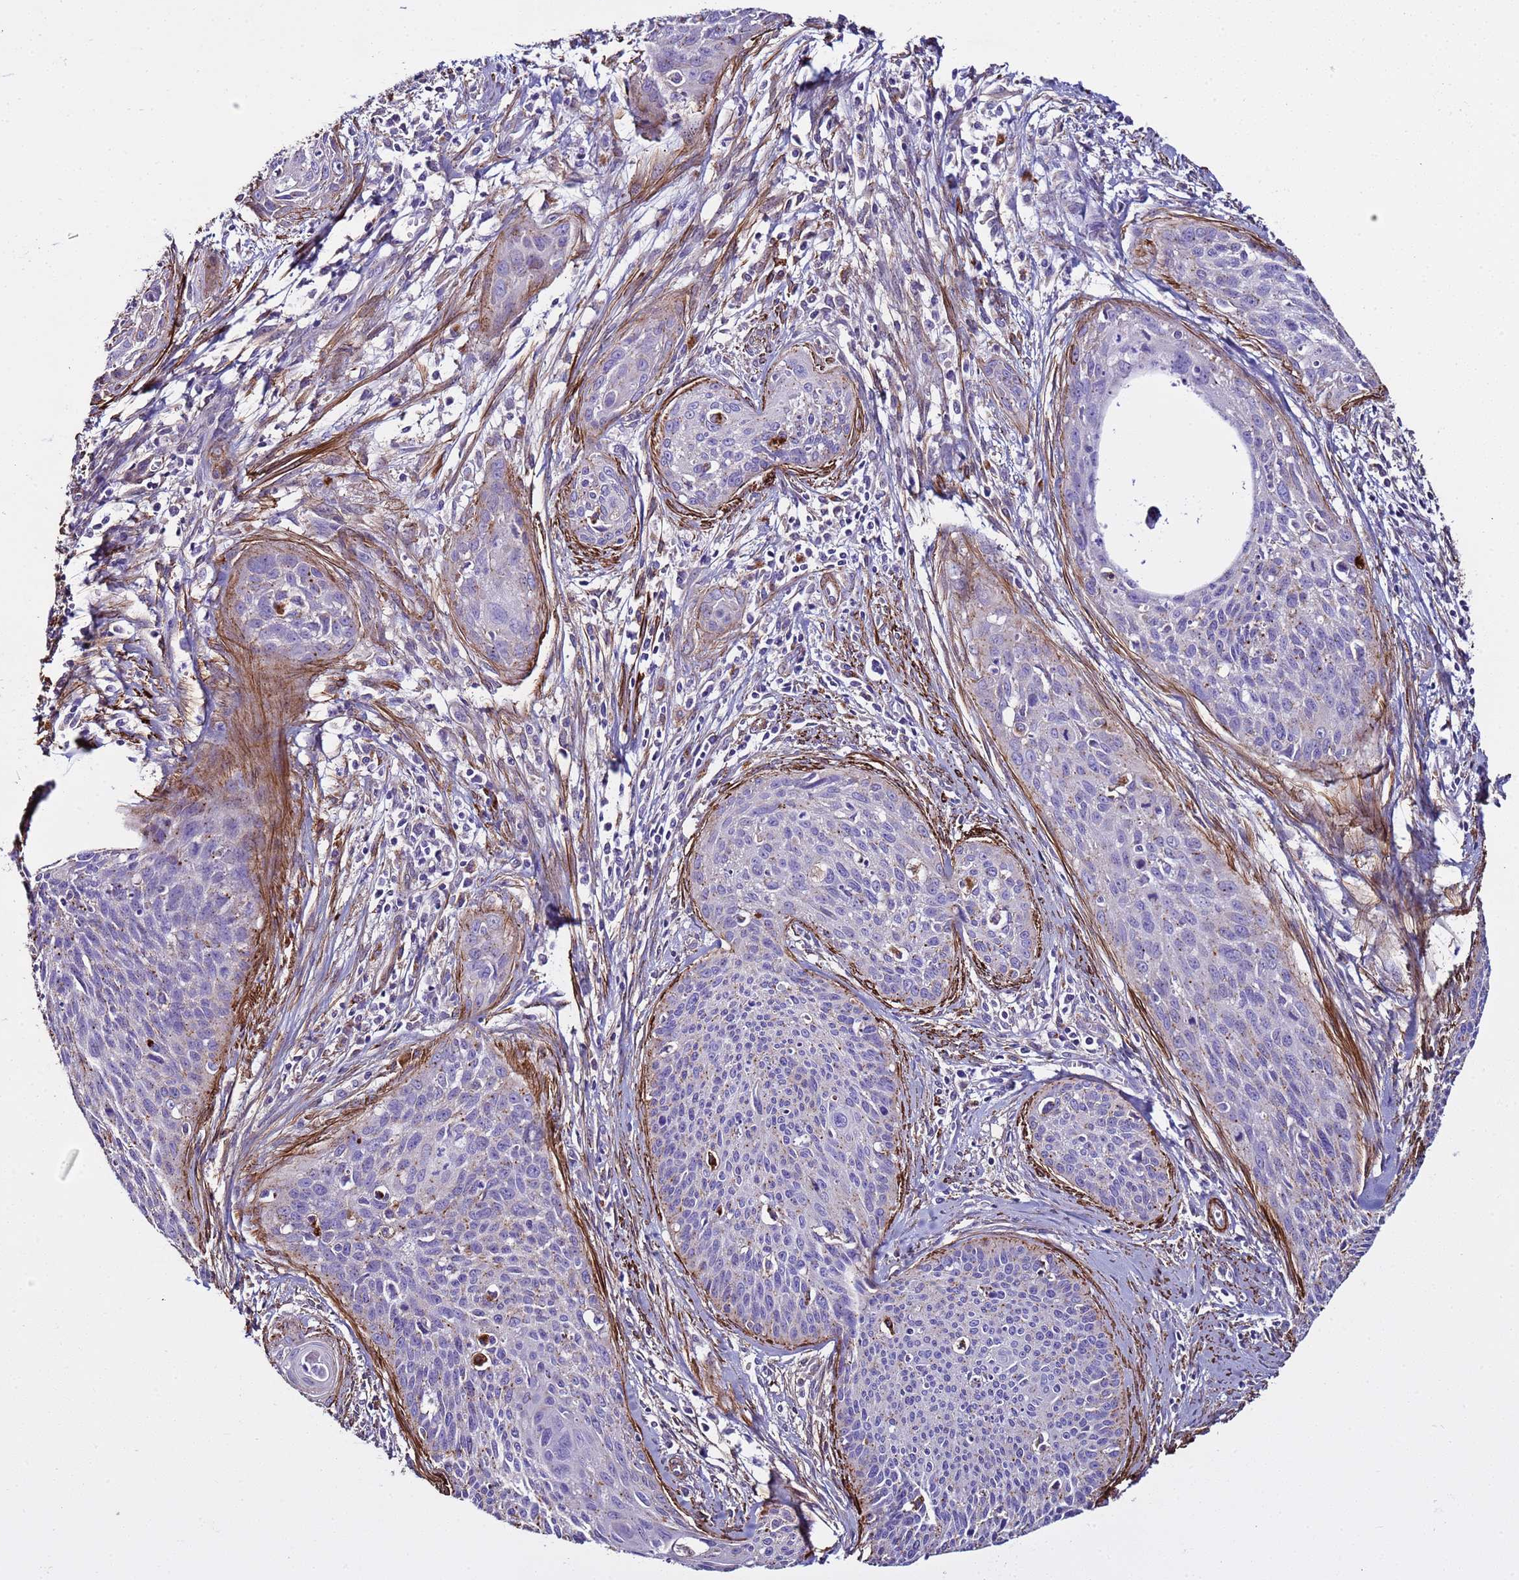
{"staining": {"intensity": "negative", "quantity": "none", "location": "none"}, "tissue": "cervical cancer", "cell_type": "Tumor cells", "image_type": "cancer", "snomed": [{"axis": "morphology", "description": "Squamous cell carcinoma, NOS"}, {"axis": "topography", "description": "Cervix"}], "caption": "Immunohistochemistry (IHC) image of human squamous cell carcinoma (cervical) stained for a protein (brown), which shows no positivity in tumor cells.", "gene": "RABL2B", "patient": {"sex": "female", "age": 55}}